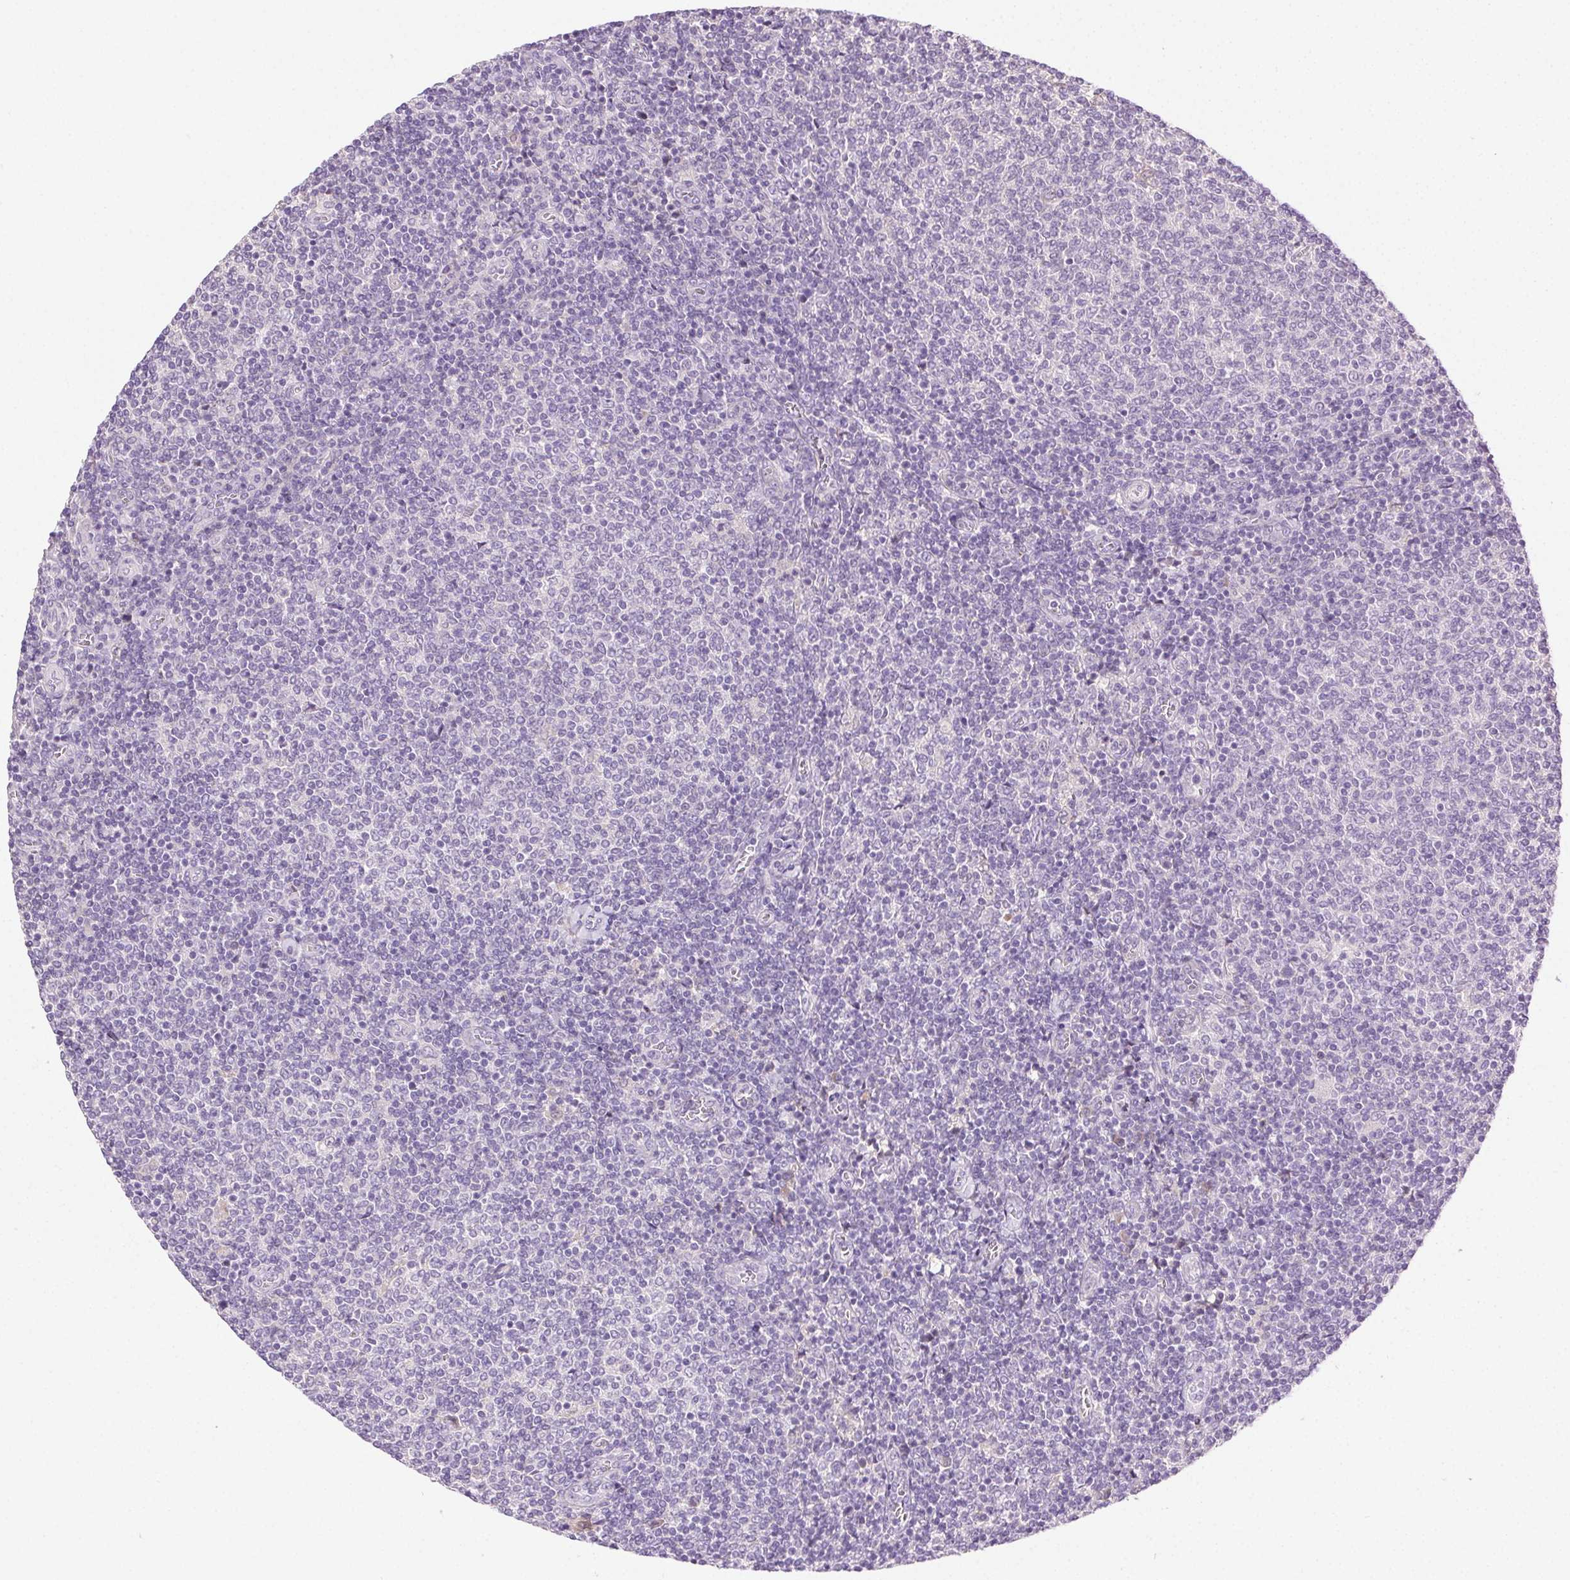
{"staining": {"intensity": "negative", "quantity": "none", "location": "none"}, "tissue": "lymphoma", "cell_type": "Tumor cells", "image_type": "cancer", "snomed": [{"axis": "morphology", "description": "Malignant lymphoma, non-Hodgkin's type, Low grade"}, {"axis": "topography", "description": "Lymph node"}], "caption": "Tumor cells are negative for brown protein staining in malignant lymphoma, non-Hodgkin's type (low-grade). The staining is performed using DAB (3,3'-diaminobenzidine) brown chromogen with nuclei counter-stained in using hematoxylin.", "gene": "BPIFB2", "patient": {"sex": "male", "age": 52}}